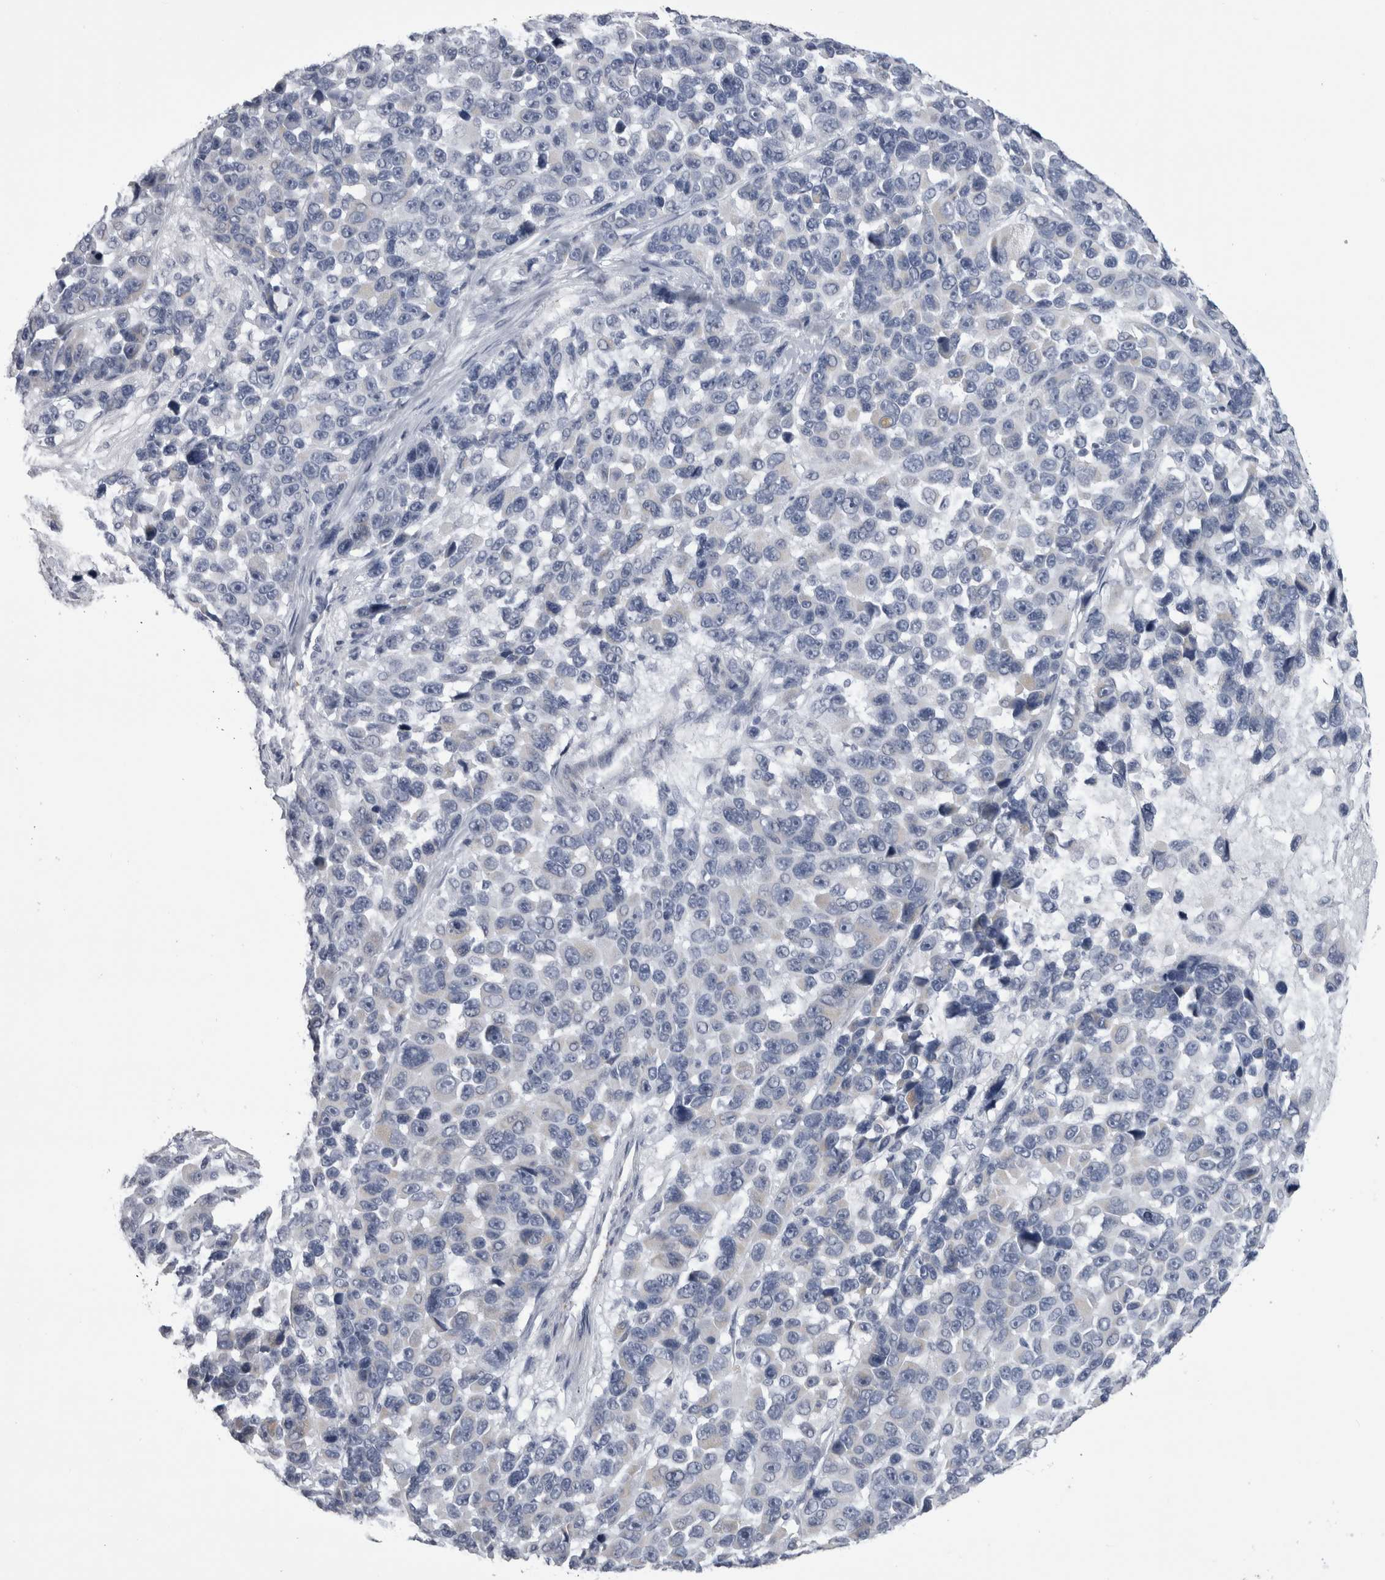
{"staining": {"intensity": "negative", "quantity": "none", "location": "none"}, "tissue": "melanoma", "cell_type": "Tumor cells", "image_type": "cancer", "snomed": [{"axis": "morphology", "description": "Malignant melanoma, NOS"}, {"axis": "topography", "description": "Skin"}], "caption": "The micrograph reveals no staining of tumor cells in melanoma.", "gene": "ALDH8A1", "patient": {"sex": "male", "age": 53}}